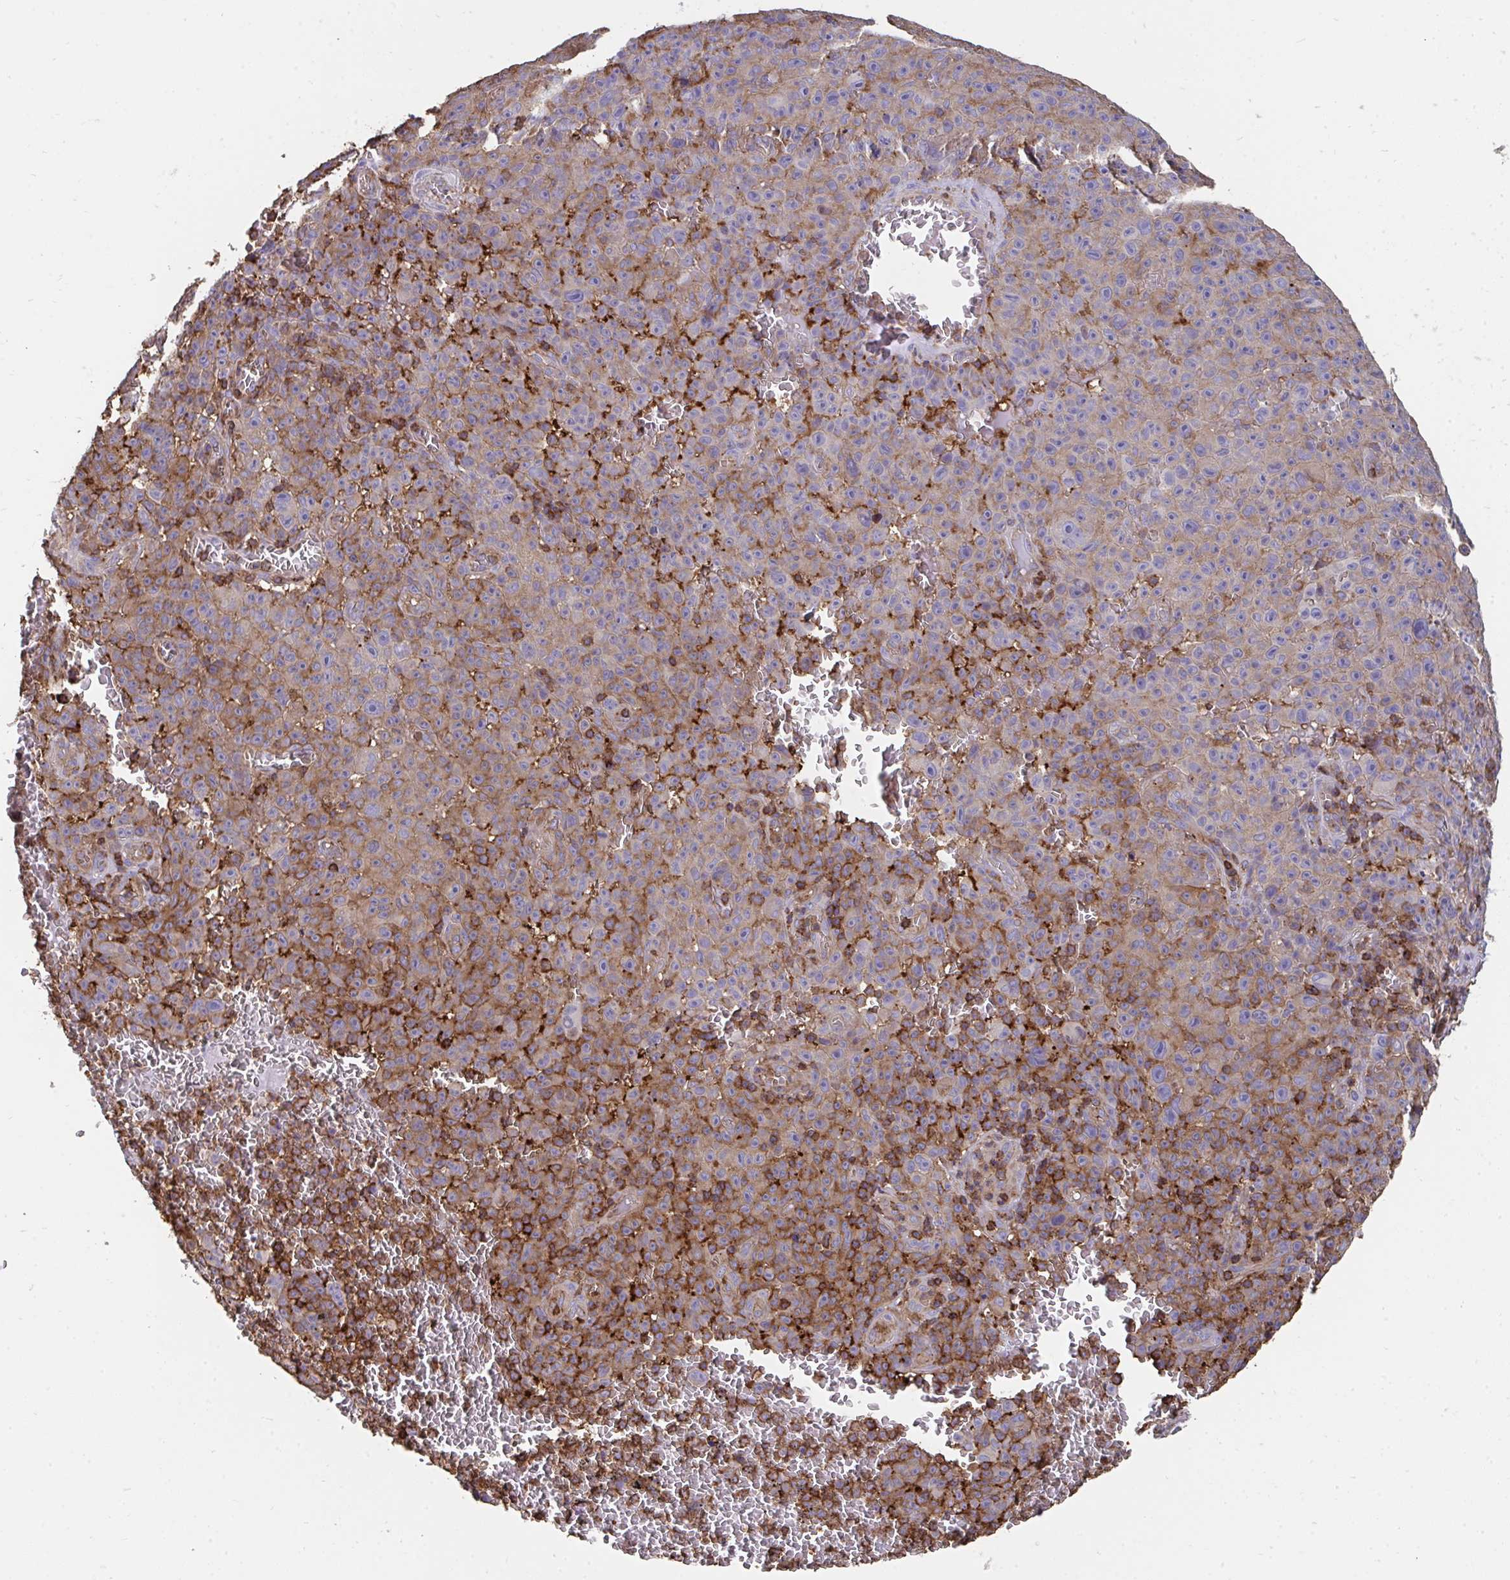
{"staining": {"intensity": "moderate", "quantity": "<25%", "location": "cytoplasmic/membranous"}, "tissue": "melanoma", "cell_type": "Tumor cells", "image_type": "cancer", "snomed": [{"axis": "morphology", "description": "Malignant melanoma, NOS"}, {"axis": "topography", "description": "Skin"}], "caption": "Immunohistochemistry (DAB (3,3'-diaminobenzidine)) staining of melanoma reveals moderate cytoplasmic/membranous protein positivity in about <25% of tumor cells. (Brightfield microscopy of DAB IHC at high magnification).", "gene": "CFL1", "patient": {"sex": "female", "age": 82}}